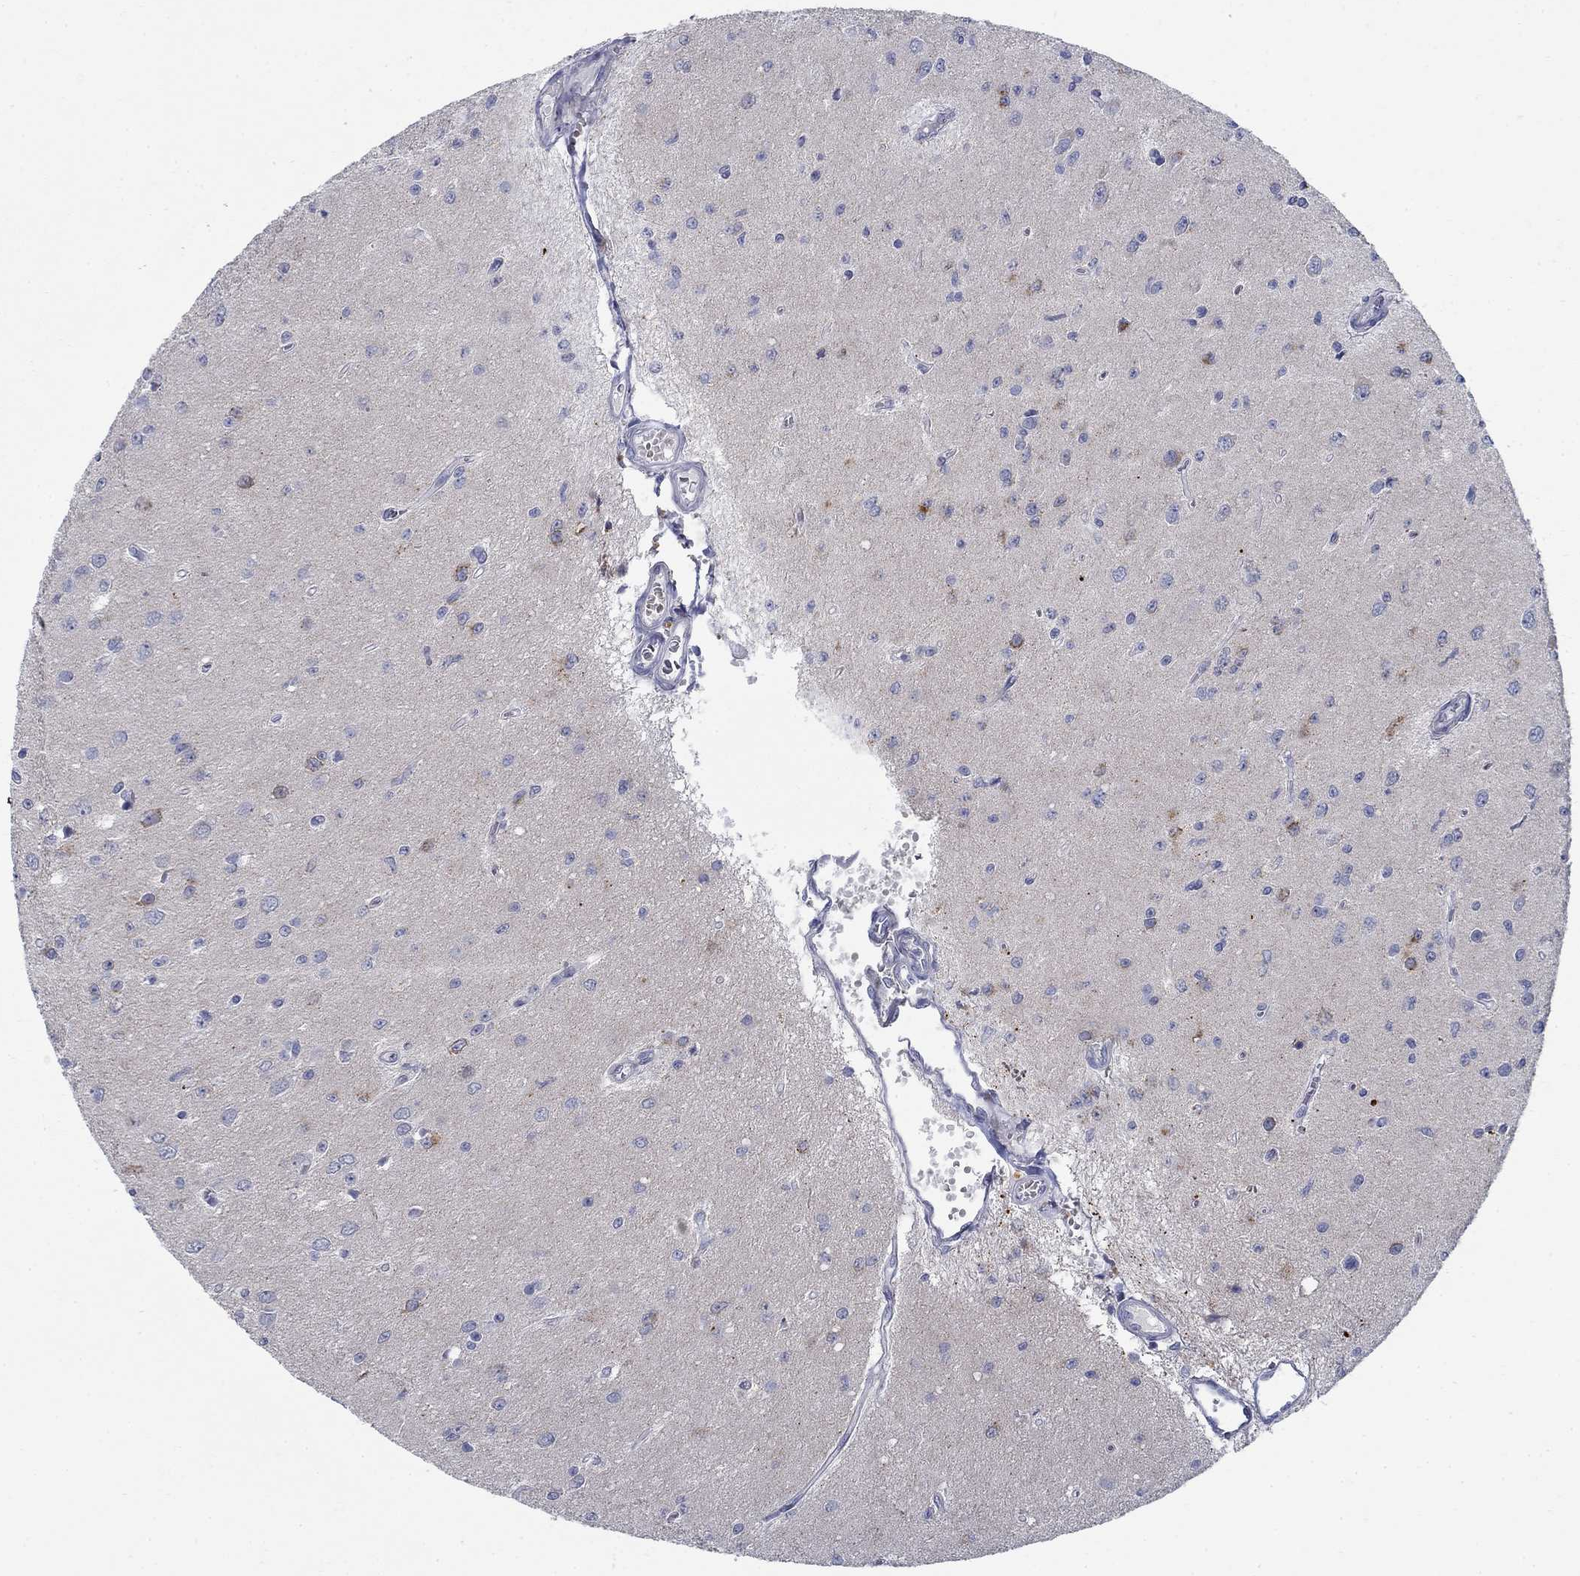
{"staining": {"intensity": "negative", "quantity": "none", "location": "none"}, "tissue": "glioma", "cell_type": "Tumor cells", "image_type": "cancer", "snomed": [{"axis": "morphology", "description": "Glioma, malignant, Low grade"}, {"axis": "topography", "description": "Brain"}], "caption": "A high-resolution micrograph shows immunohistochemistry (IHC) staining of low-grade glioma (malignant), which shows no significant expression in tumor cells.", "gene": "DNER", "patient": {"sex": "female", "age": 45}}